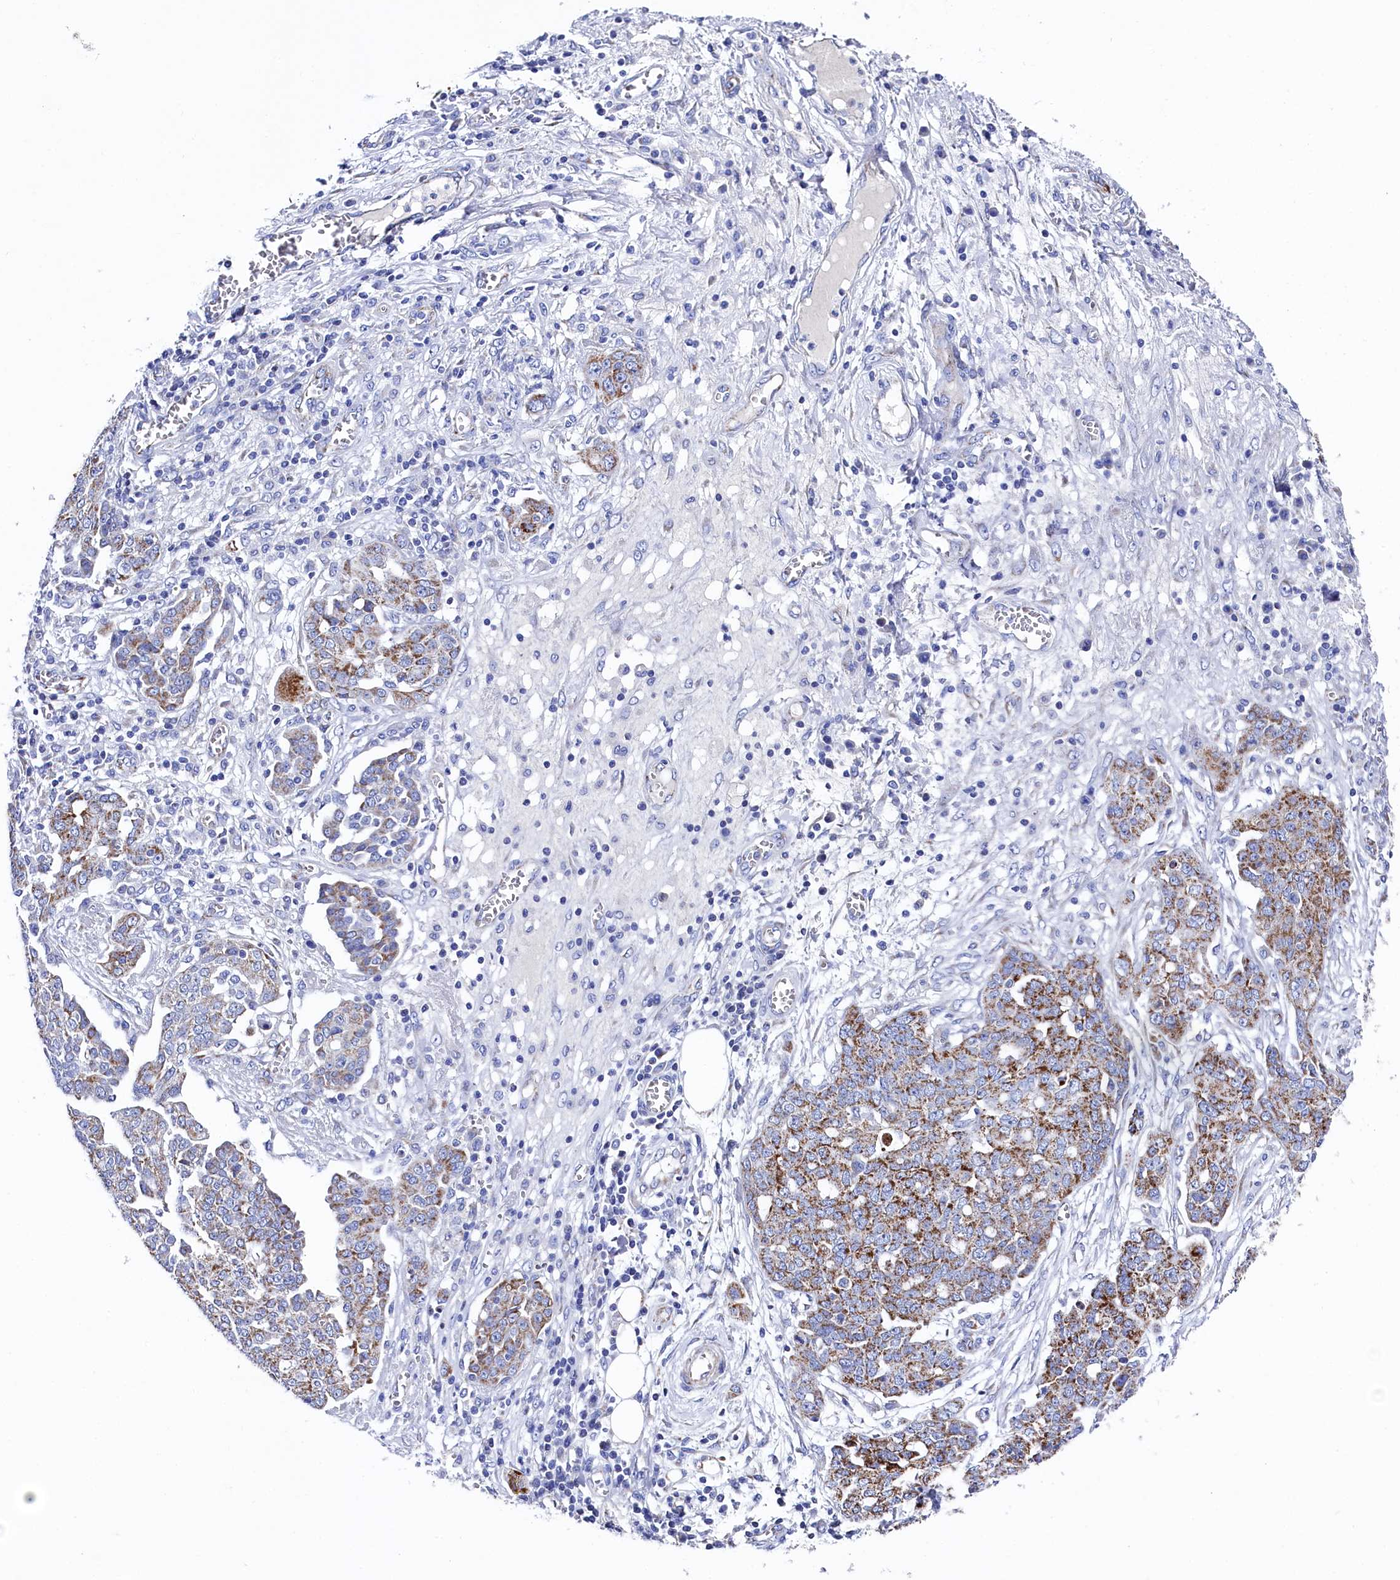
{"staining": {"intensity": "moderate", "quantity": "25%-75%", "location": "cytoplasmic/membranous"}, "tissue": "ovarian cancer", "cell_type": "Tumor cells", "image_type": "cancer", "snomed": [{"axis": "morphology", "description": "Cystadenocarcinoma, serous, NOS"}, {"axis": "topography", "description": "Soft tissue"}, {"axis": "topography", "description": "Ovary"}], "caption": "Immunohistochemistry (IHC) of serous cystadenocarcinoma (ovarian) reveals medium levels of moderate cytoplasmic/membranous positivity in approximately 25%-75% of tumor cells. The protein of interest is stained brown, and the nuclei are stained in blue (DAB (3,3'-diaminobenzidine) IHC with brightfield microscopy, high magnification).", "gene": "MMAB", "patient": {"sex": "female", "age": 57}}